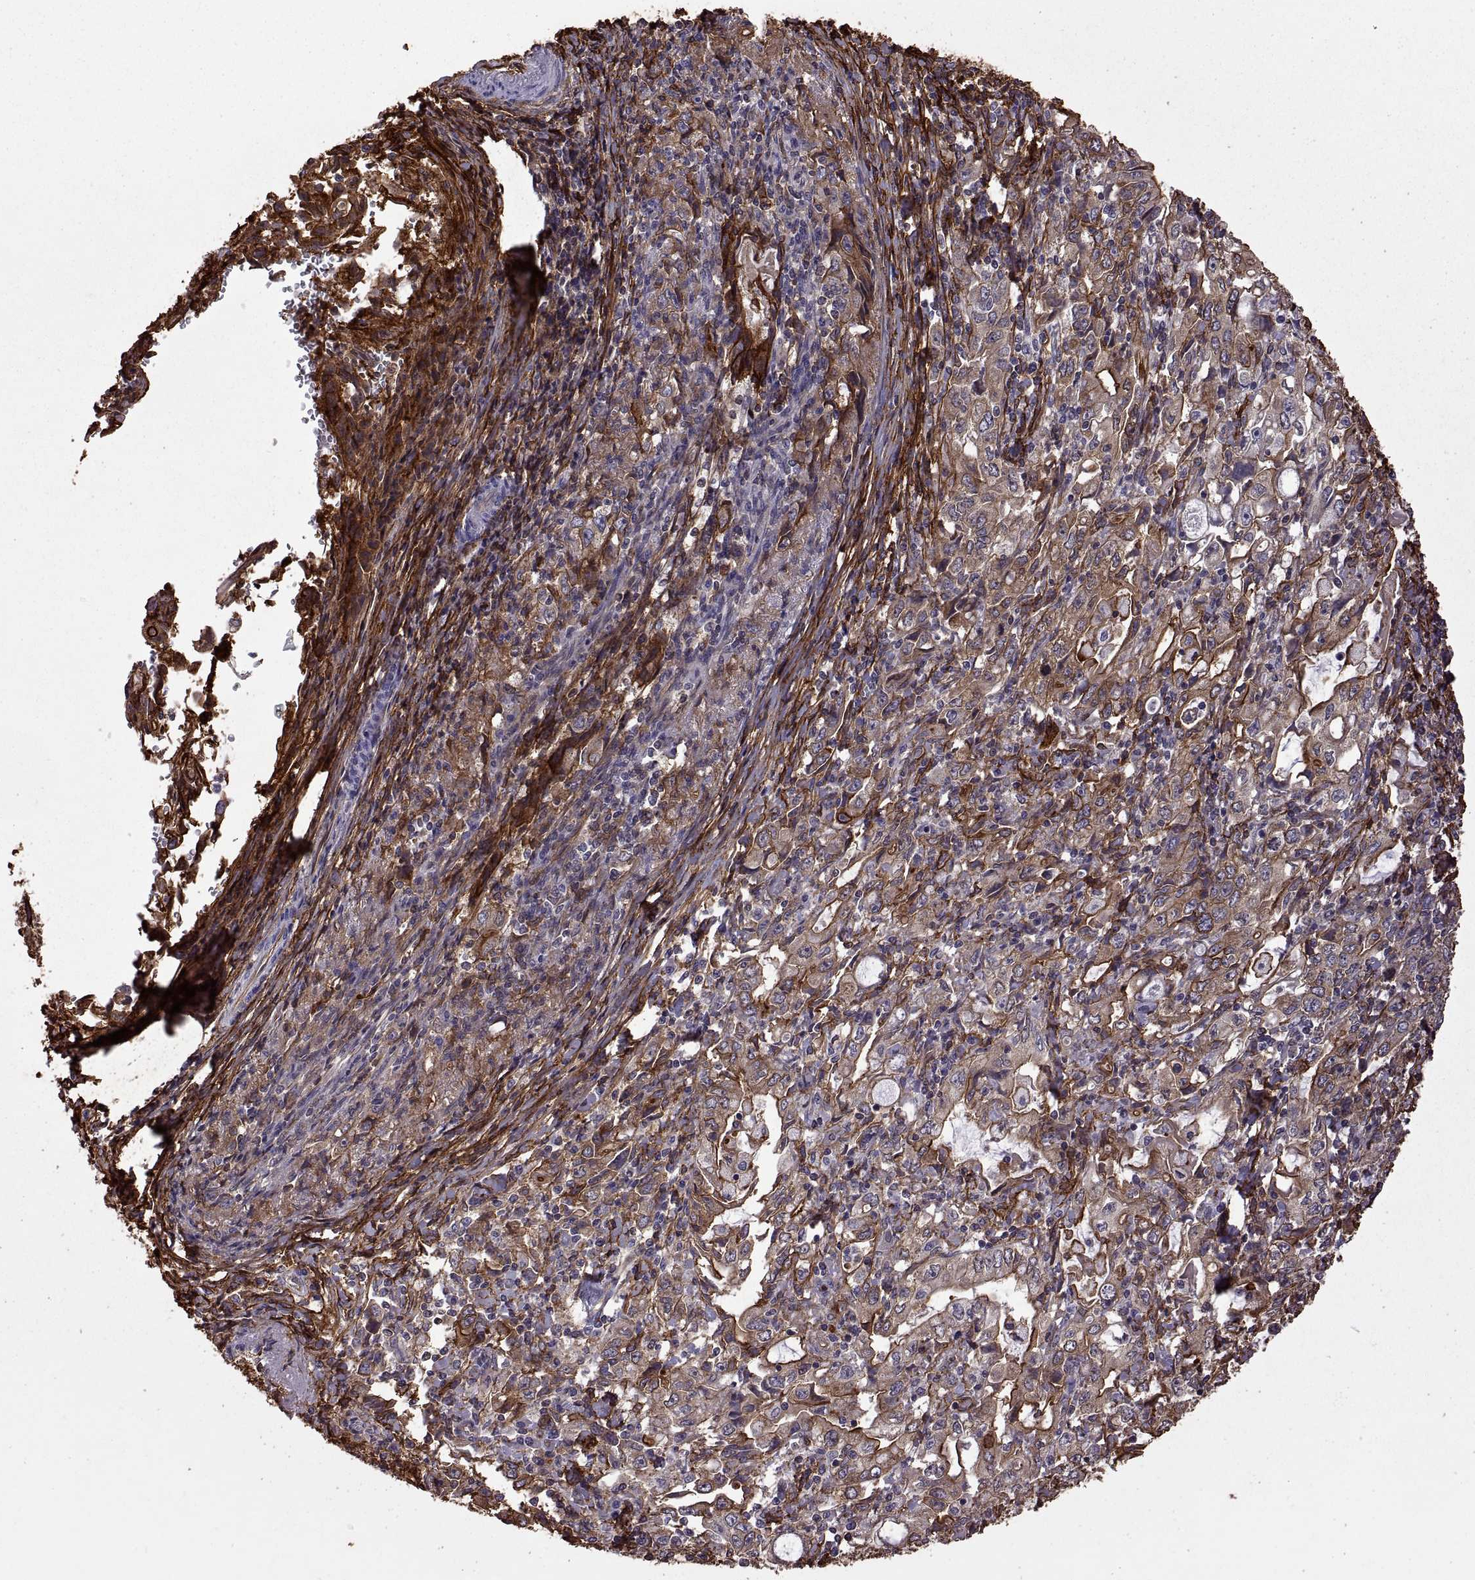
{"staining": {"intensity": "moderate", "quantity": "25%-75%", "location": "cytoplasmic/membranous"}, "tissue": "stomach cancer", "cell_type": "Tumor cells", "image_type": "cancer", "snomed": [{"axis": "morphology", "description": "Adenocarcinoma, NOS"}, {"axis": "topography", "description": "Stomach, lower"}], "caption": "Tumor cells show moderate cytoplasmic/membranous expression in about 25%-75% of cells in stomach cancer.", "gene": "S100A10", "patient": {"sex": "female", "age": 72}}